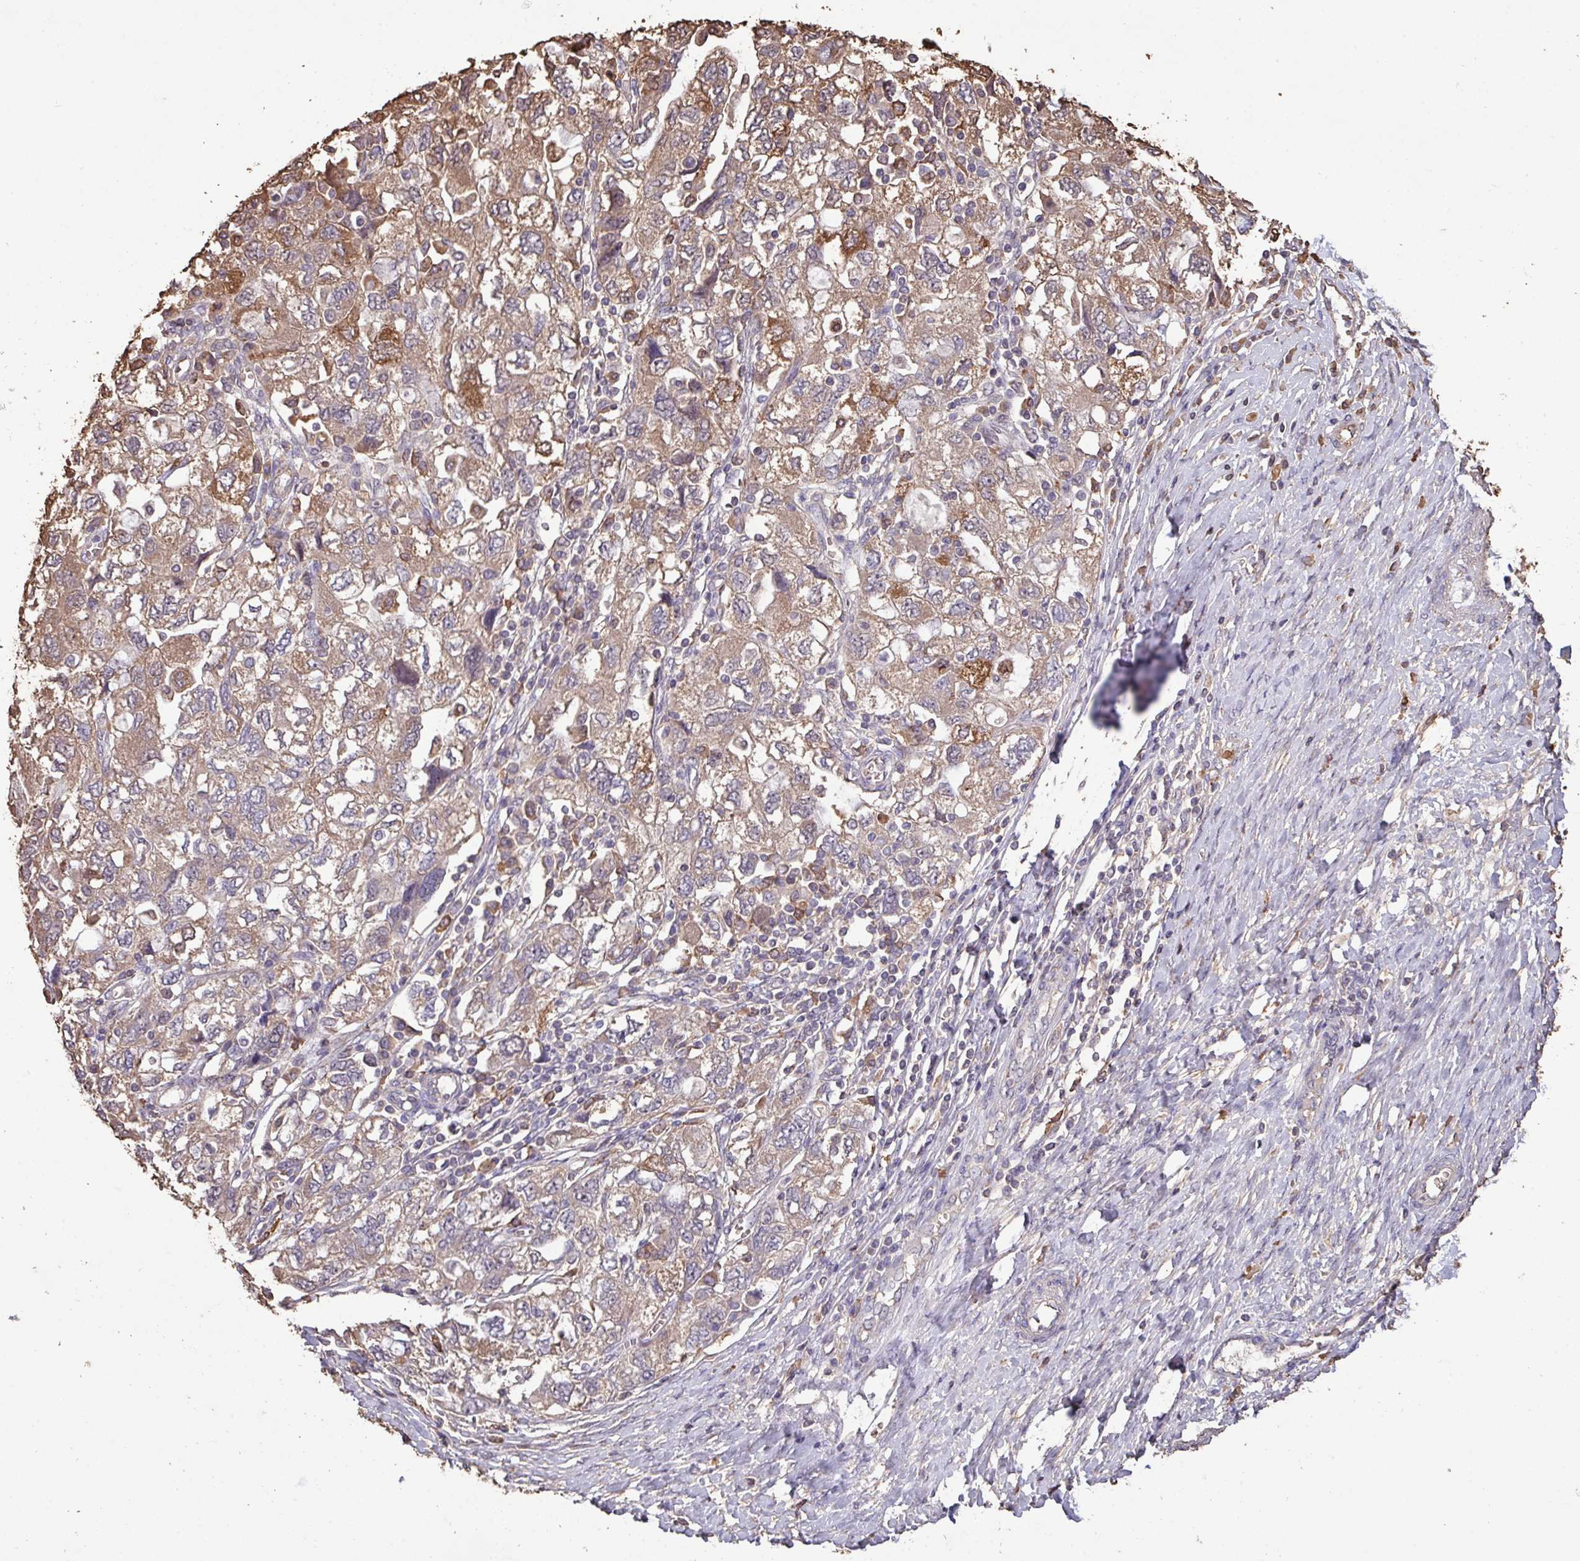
{"staining": {"intensity": "moderate", "quantity": ">75%", "location": "cytoplasmic/membranous"}, "tissue": "ovarian cancer", "cell_type": "Tumor cells", "image_type": "cancer", "snomed": [{"axis": "morphology", "description": "Carcinoma, NOS"}, {"axis": "morphology", "description": "Cystadenocarcinoma, serous, NOS"}, {"axis": "topography", "description": "Ovary"}], "caption": "Protein expression by immunohistochemistry reveals moderate cytoplasmic/membranous positivity in approximately >75% of tumor cells in ovarian cancer.", "gene": "CAMK2B", "patient": {"sex": "female", "age": 69}}